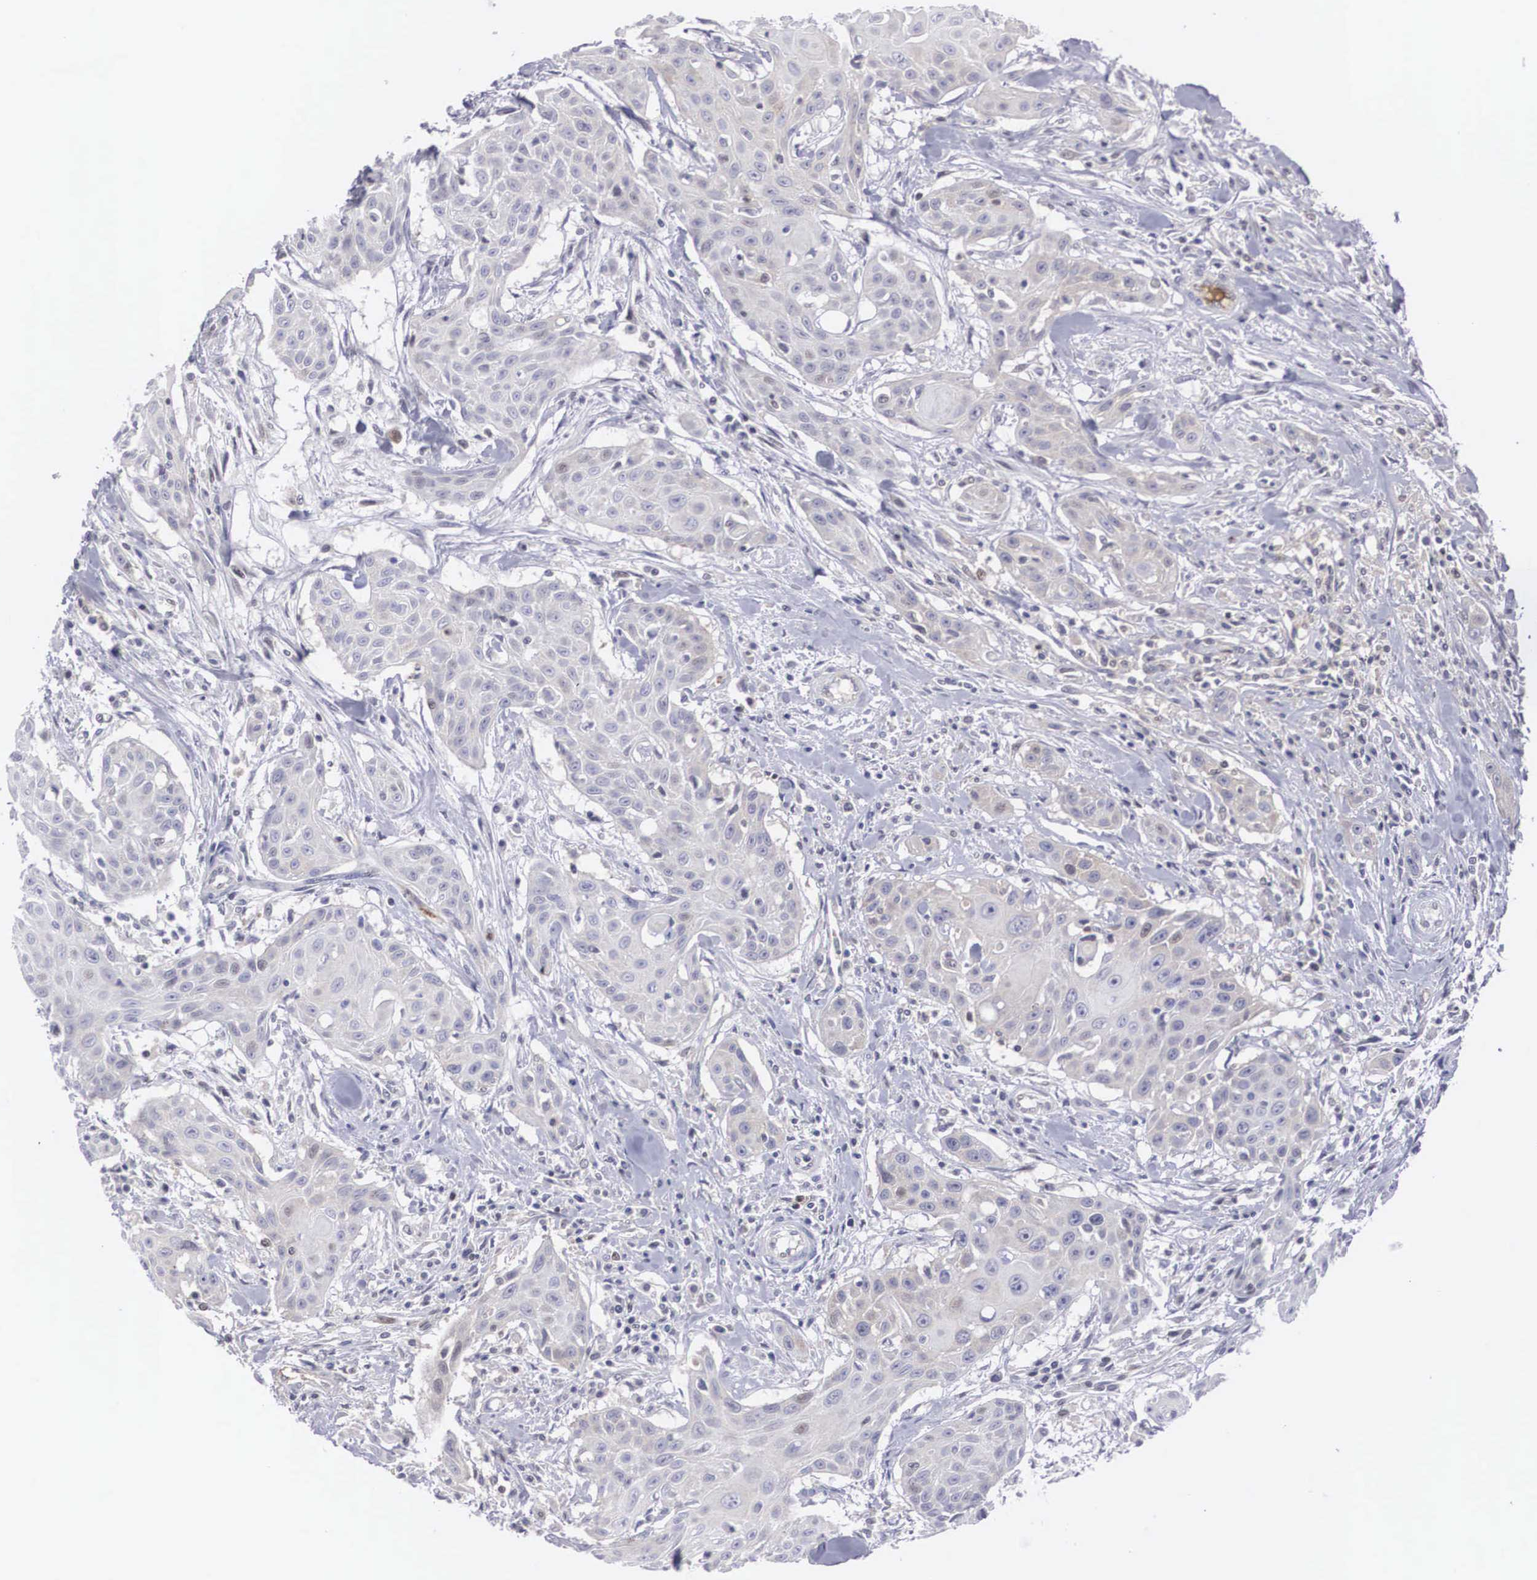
{"staining": {"intensity": "weak", "quantity": "<25%", "location": "cytoplasmic/membranous,nuclear"}, "tissue": "head and neck cancer", "cell_type": "Tumor cells", "image_type": "cancer", "snomed": [{"axis": "morphology", "description": "Squamous cell carcinoma, NOS"}, {"axis": "morphology", "description": "Squamous cell carcinoma, metastatic, NOS"}, {"axis": "topography", "description": "Lymph node"}, {"axis": "topography", "description": "Salivary gland"}, {"axis": "topography", "description": "Head-Neck"}], "caption": "Head and neck cancer (metastatic squamous cell carcinoma) stained for a protein using IHC shows no staining tumor cells.", "gene": "RBPJ", "patient": {"sex": "female", "age": 74}}